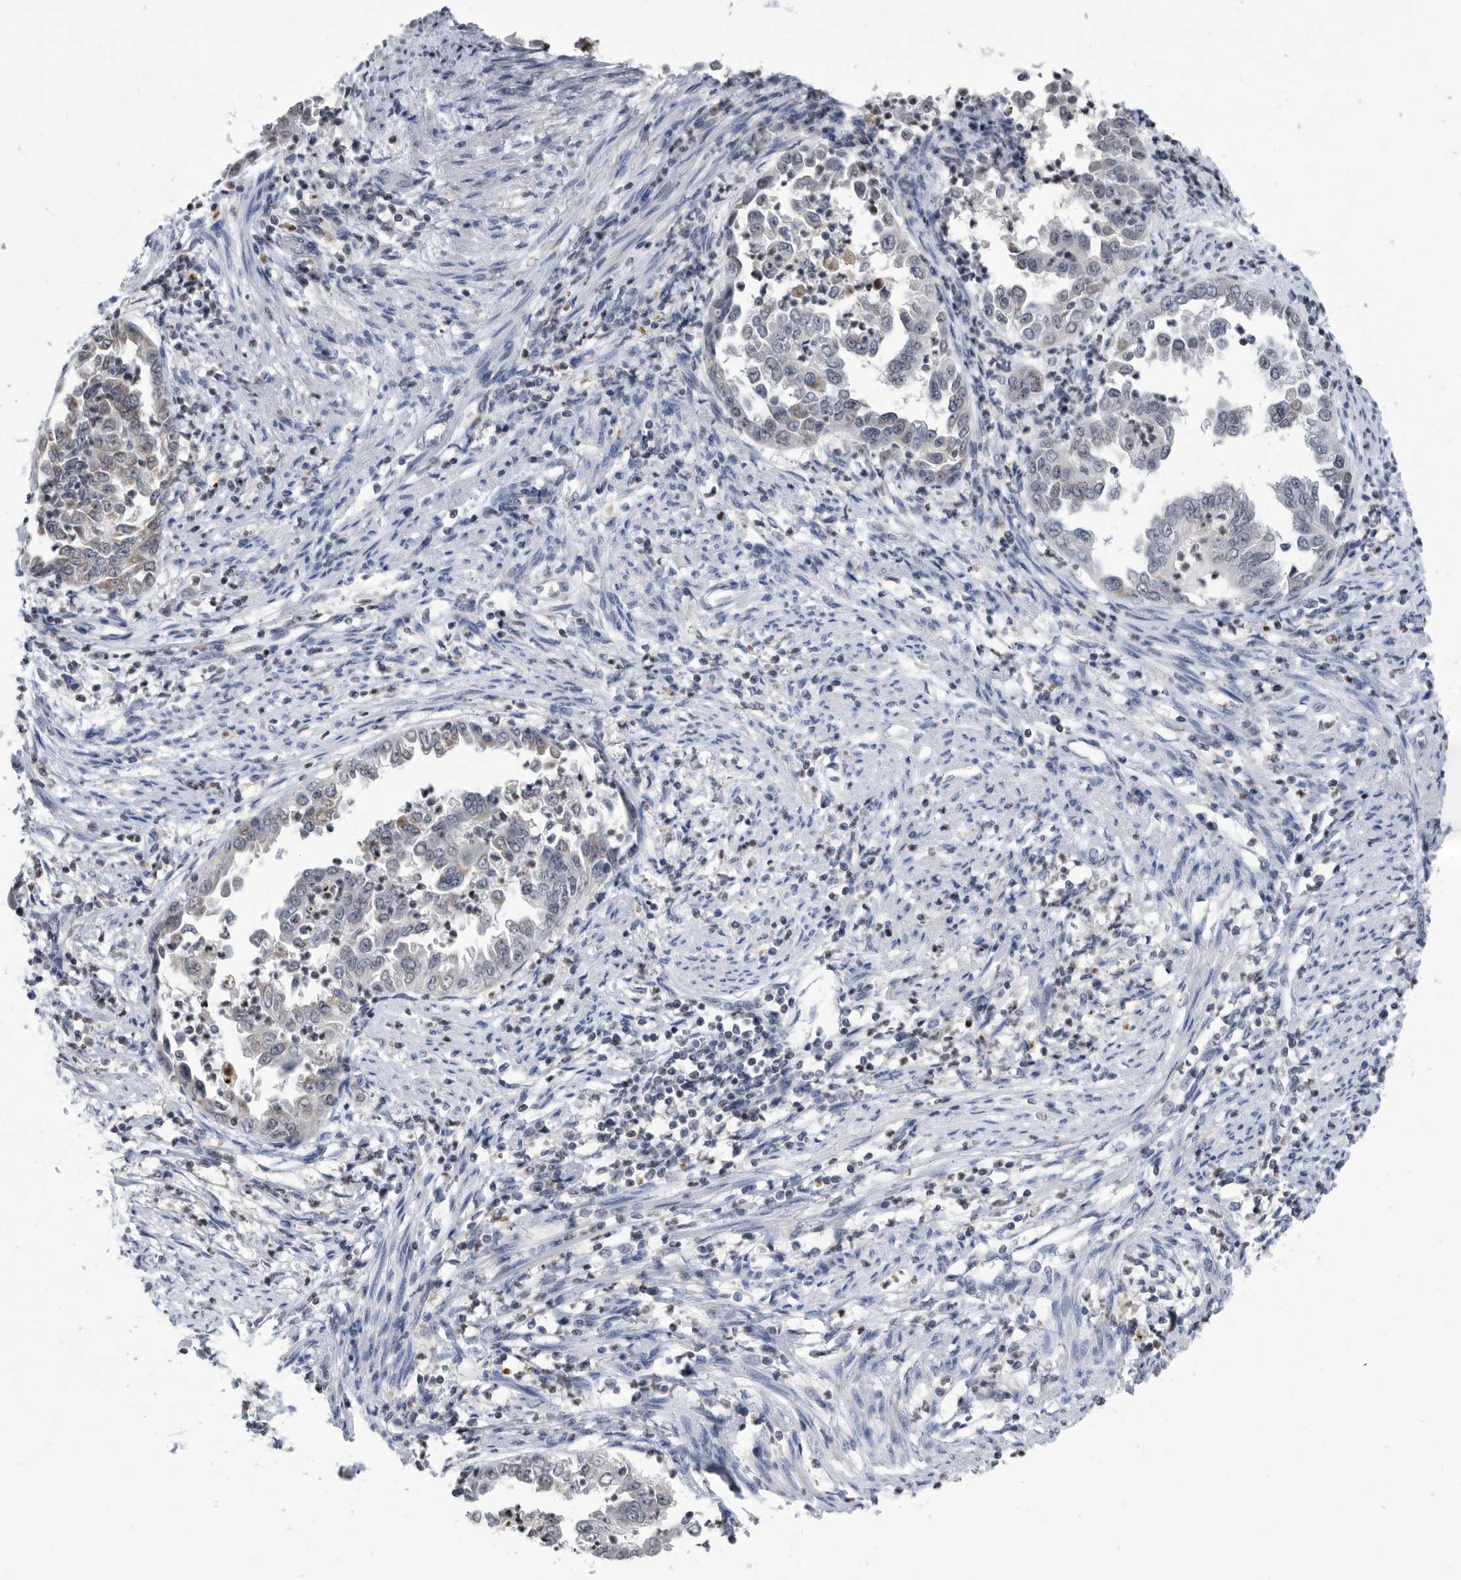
{"staining": {"intensity": "weak", "quantity": "<25%", "location": "nuclear"}, "tissue": "endometrial cancer", "cell_type": "Tumor cells", "image_type": "cancer", "snomed": [{"axis": "morphology", "description": "Adenocarcinoma, NOS"}, {"axis": "topography", "description": "Endometrium"}], "caption": "IHC of endometrial cancer (adenocarcinoma) shows no staining in tumor cells.", "gene": "TSTD1", "patient": {"sex": "female", "age": 85}}